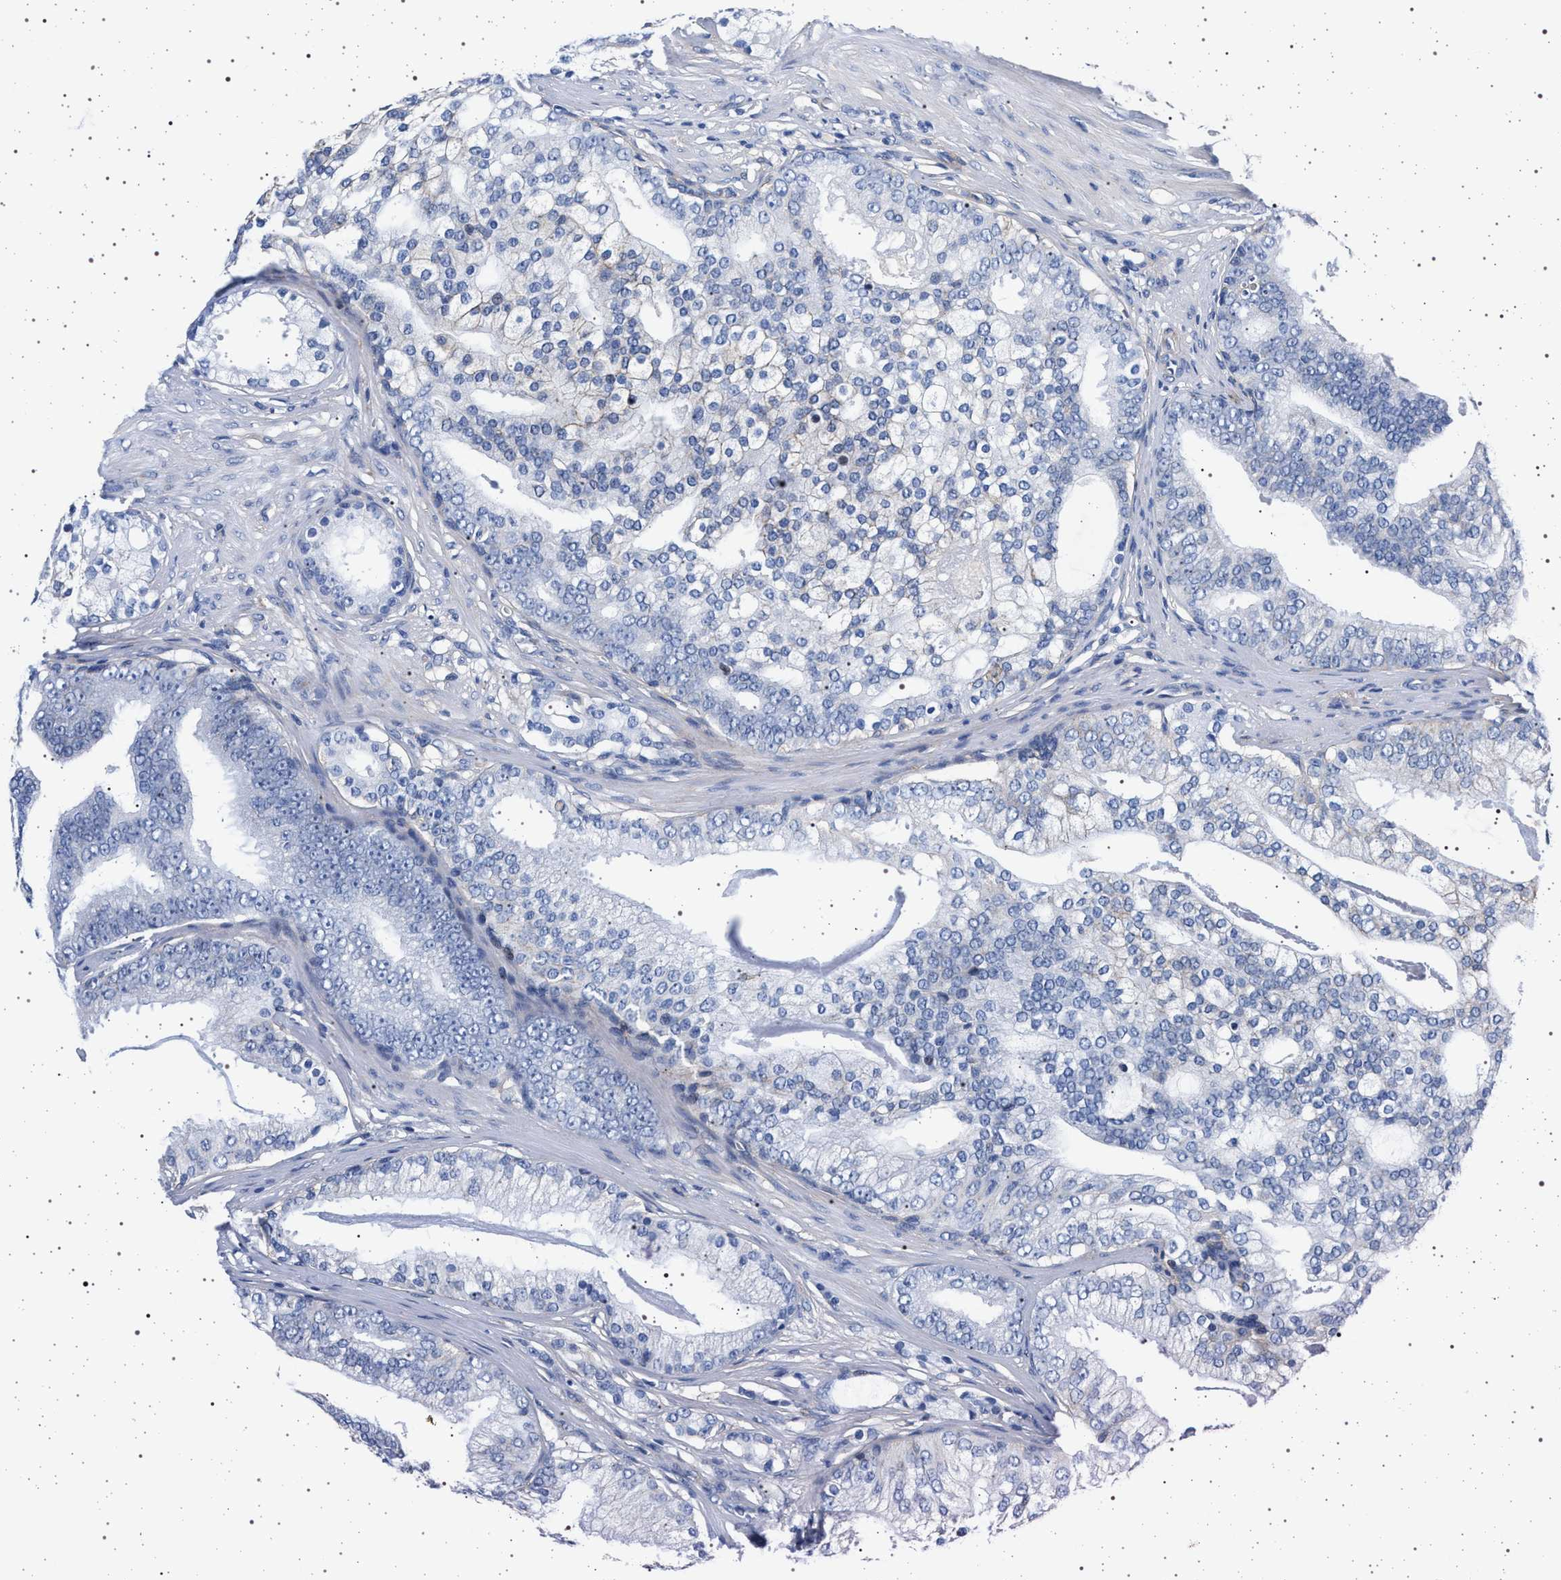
{"staining": {"intensity": "negative", "quantity": "none", "location": "none"}, "tissue": "prostate cancer", "cell_type": "Tumor cells", "image_type": "cancer", "snomed": [{"axis": "morphology", "description": "Adenocarcinoma, Low grade"}, {"axis": "topography", "description": "Prostate"}], "caption": "DAB (3,3'-diaminobenzidine) immunohistochemical staining of human low-grade adenocarcinoma (prostate) shows no significant expression in tumor cells.", "gene": "SLC9A1", "patient": {"sex": "male", "age": 58}}